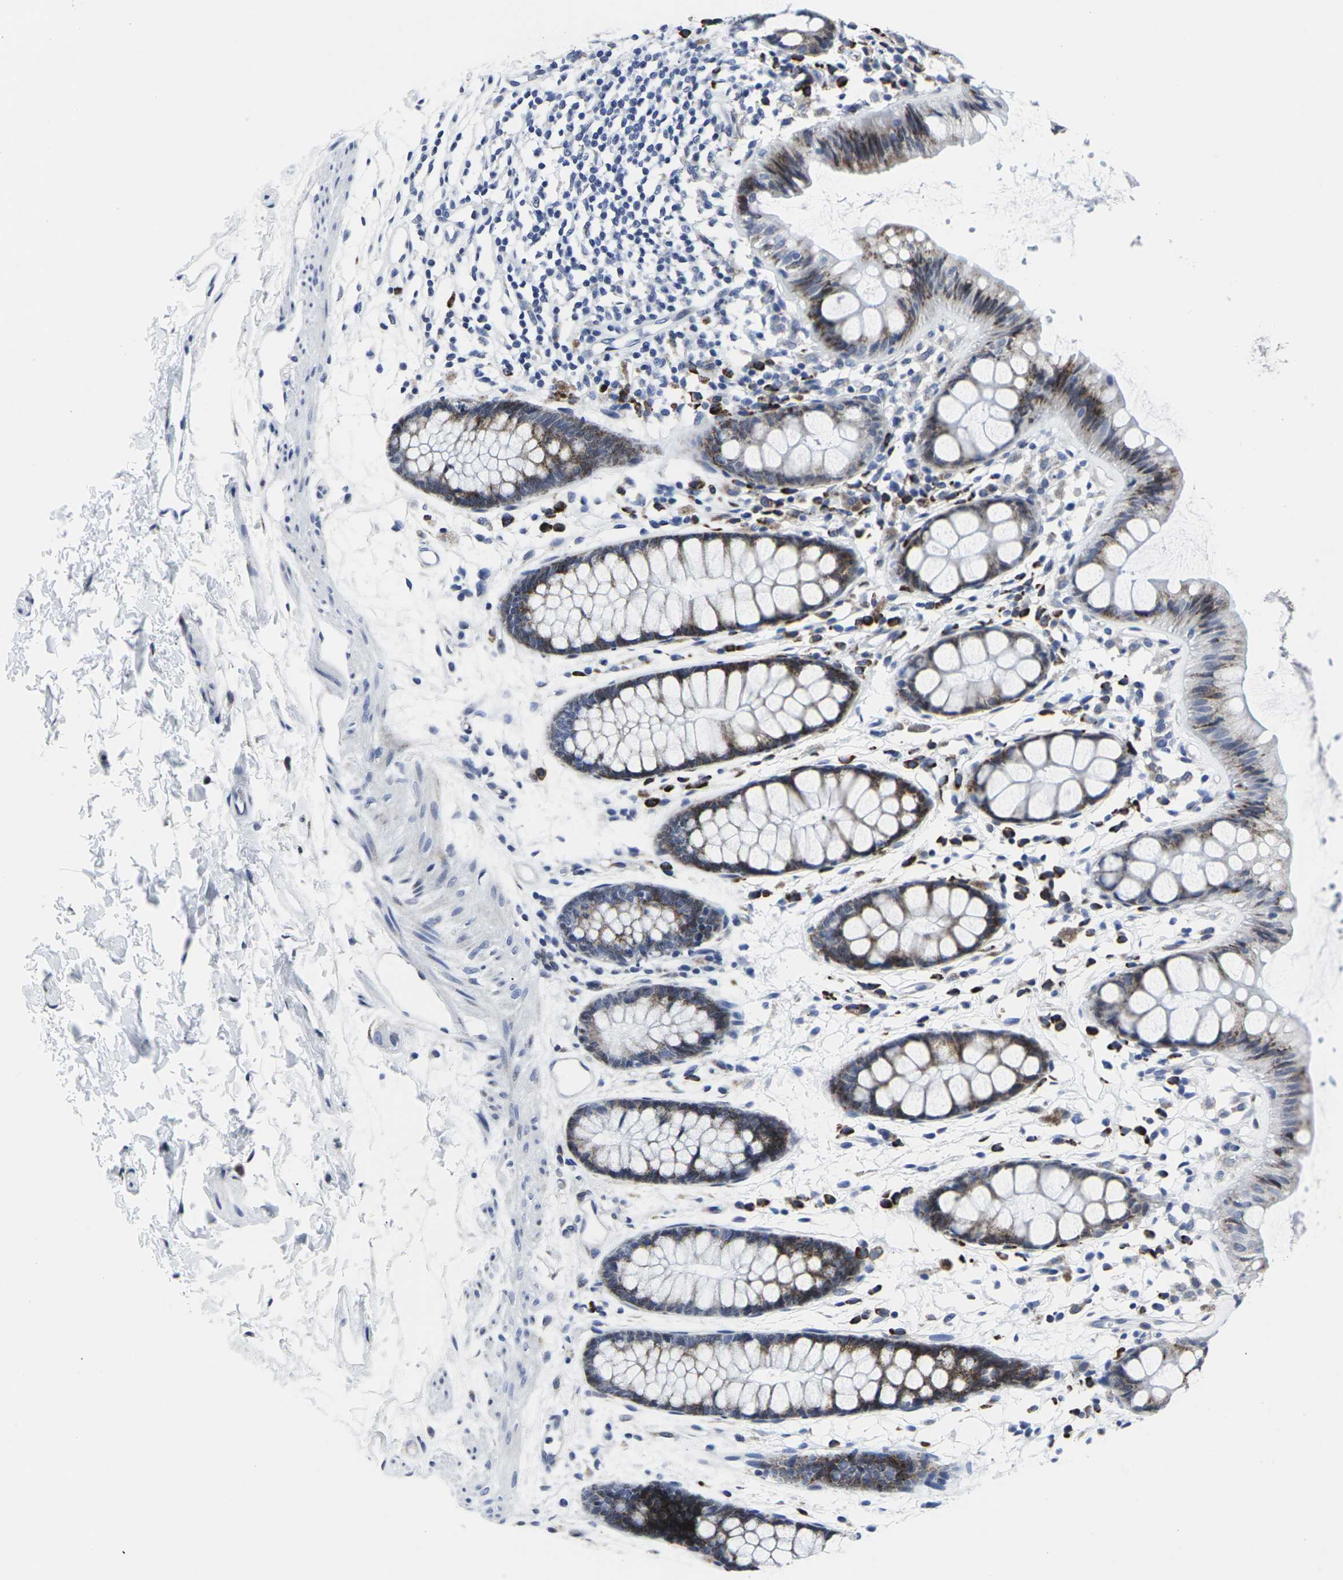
{"staining": {"intensity": "moderate", "quantity": ">75%", "location": "cytoplasmic/membranous"}, "tissue": "rectum", "cell_type": "Glandular cells", "image_type": "normal", "snomed": [{"axis": "morphology", "description": "Normal tissue, NOS"}, {"axis": "topography", "description": "Rectum"}], "caption": "The immunohistochemical stain shows moderate cytoplasmic/membranous expression in glandular cells of unremarkable rectum.", "gene": "RPN1", "patient": {"sex": "female", "age": 66}}